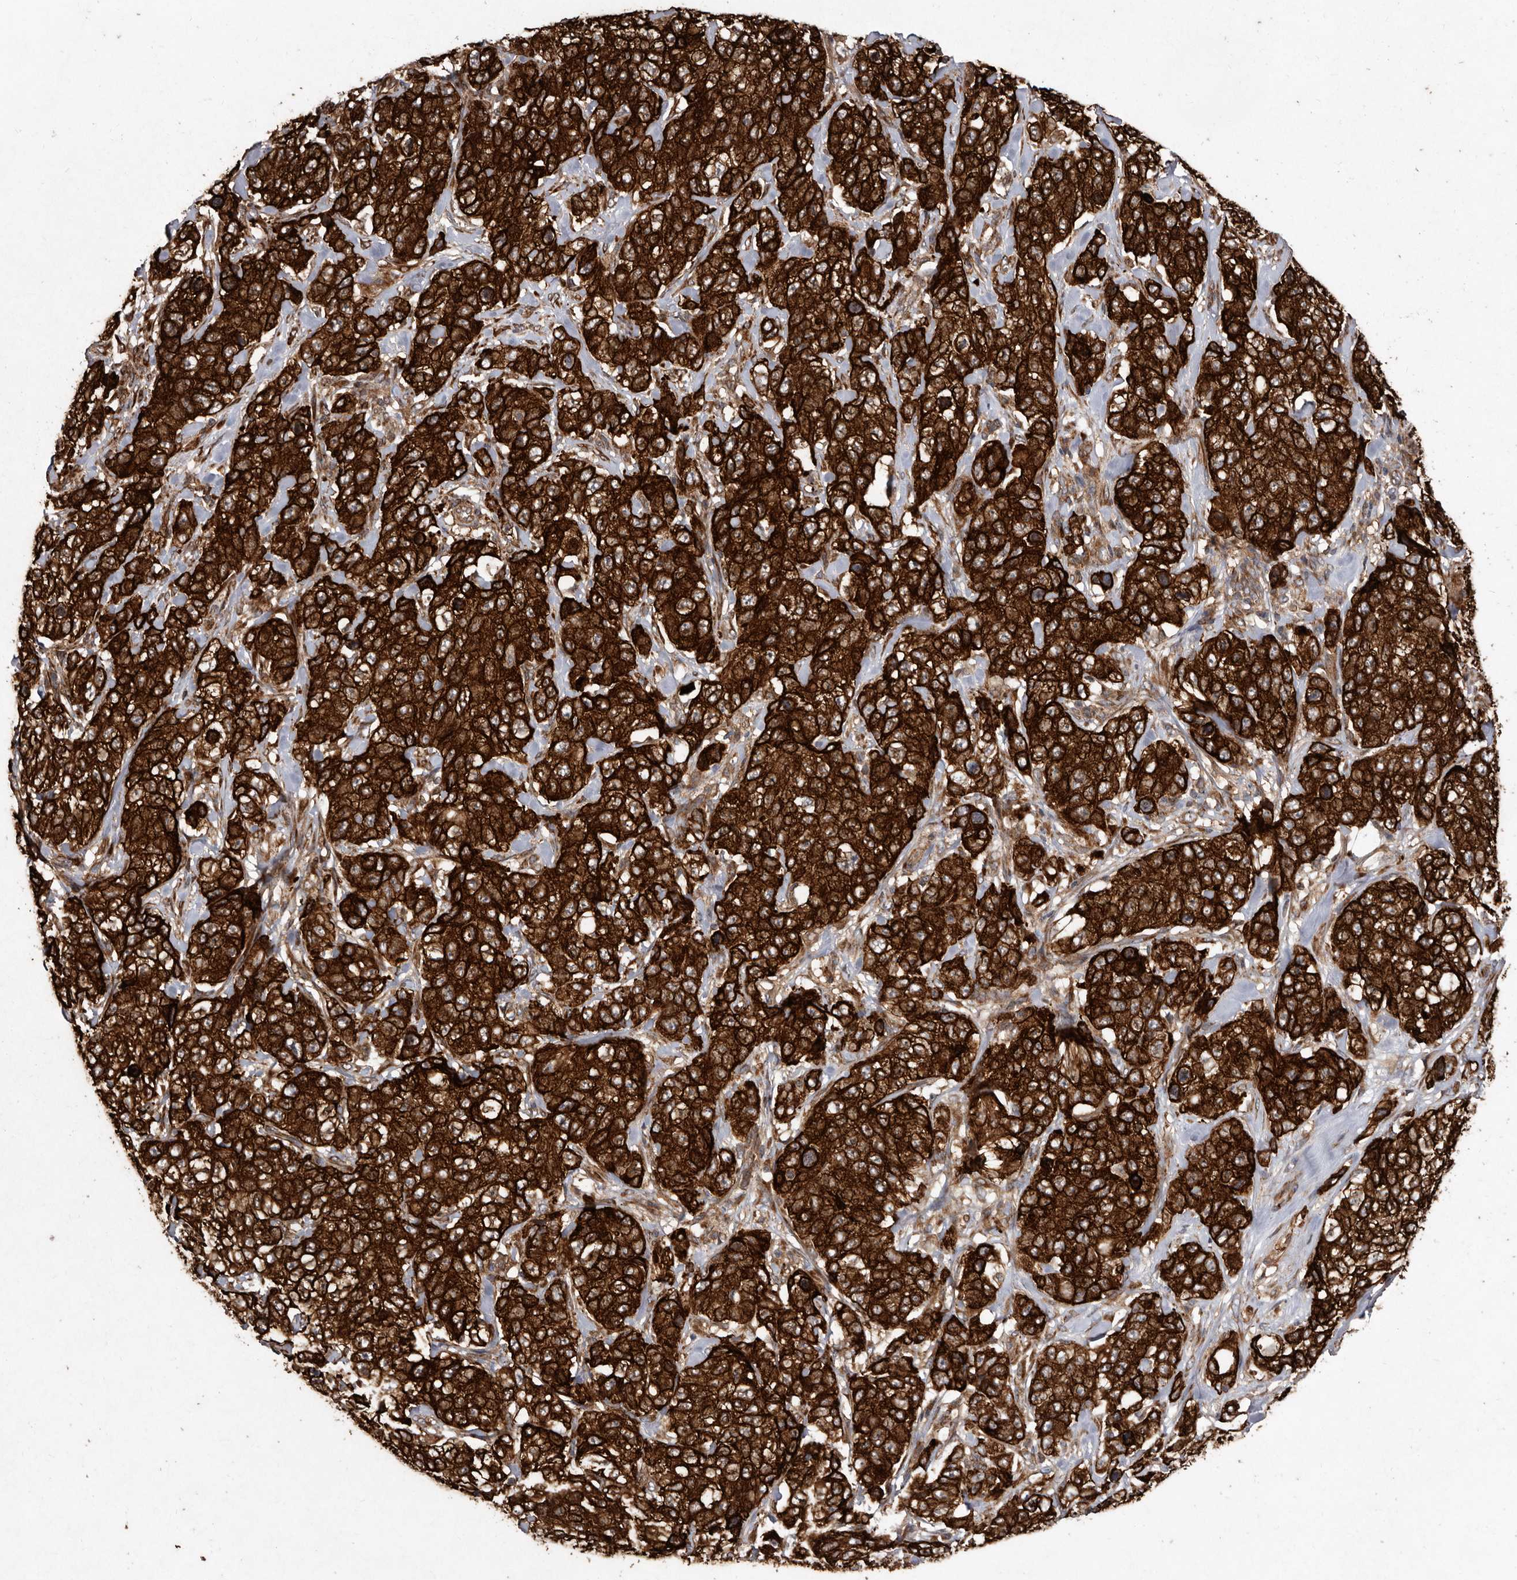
{"staining": {"intensity": "strong", "quantity": ">75%", "location": "cytoplasmic/membranous"}, "tissue": "stomach cancer", "cell_type": "Tumor cells", "image_type": "cancer", "snomed": [{"axis": "morphology", "description": "Adenocarcinoma, NOS"}, {"axis": "topography", "description": "Stomach"}], "caption": "Protein analysis of stomach adenocarcinoma tissue reveals strong cytoplasmic/membranous staining in approximately >75% of tumor cells.", "gene": "FLAD1", "patient": {"sex": "male", "age": 48}}